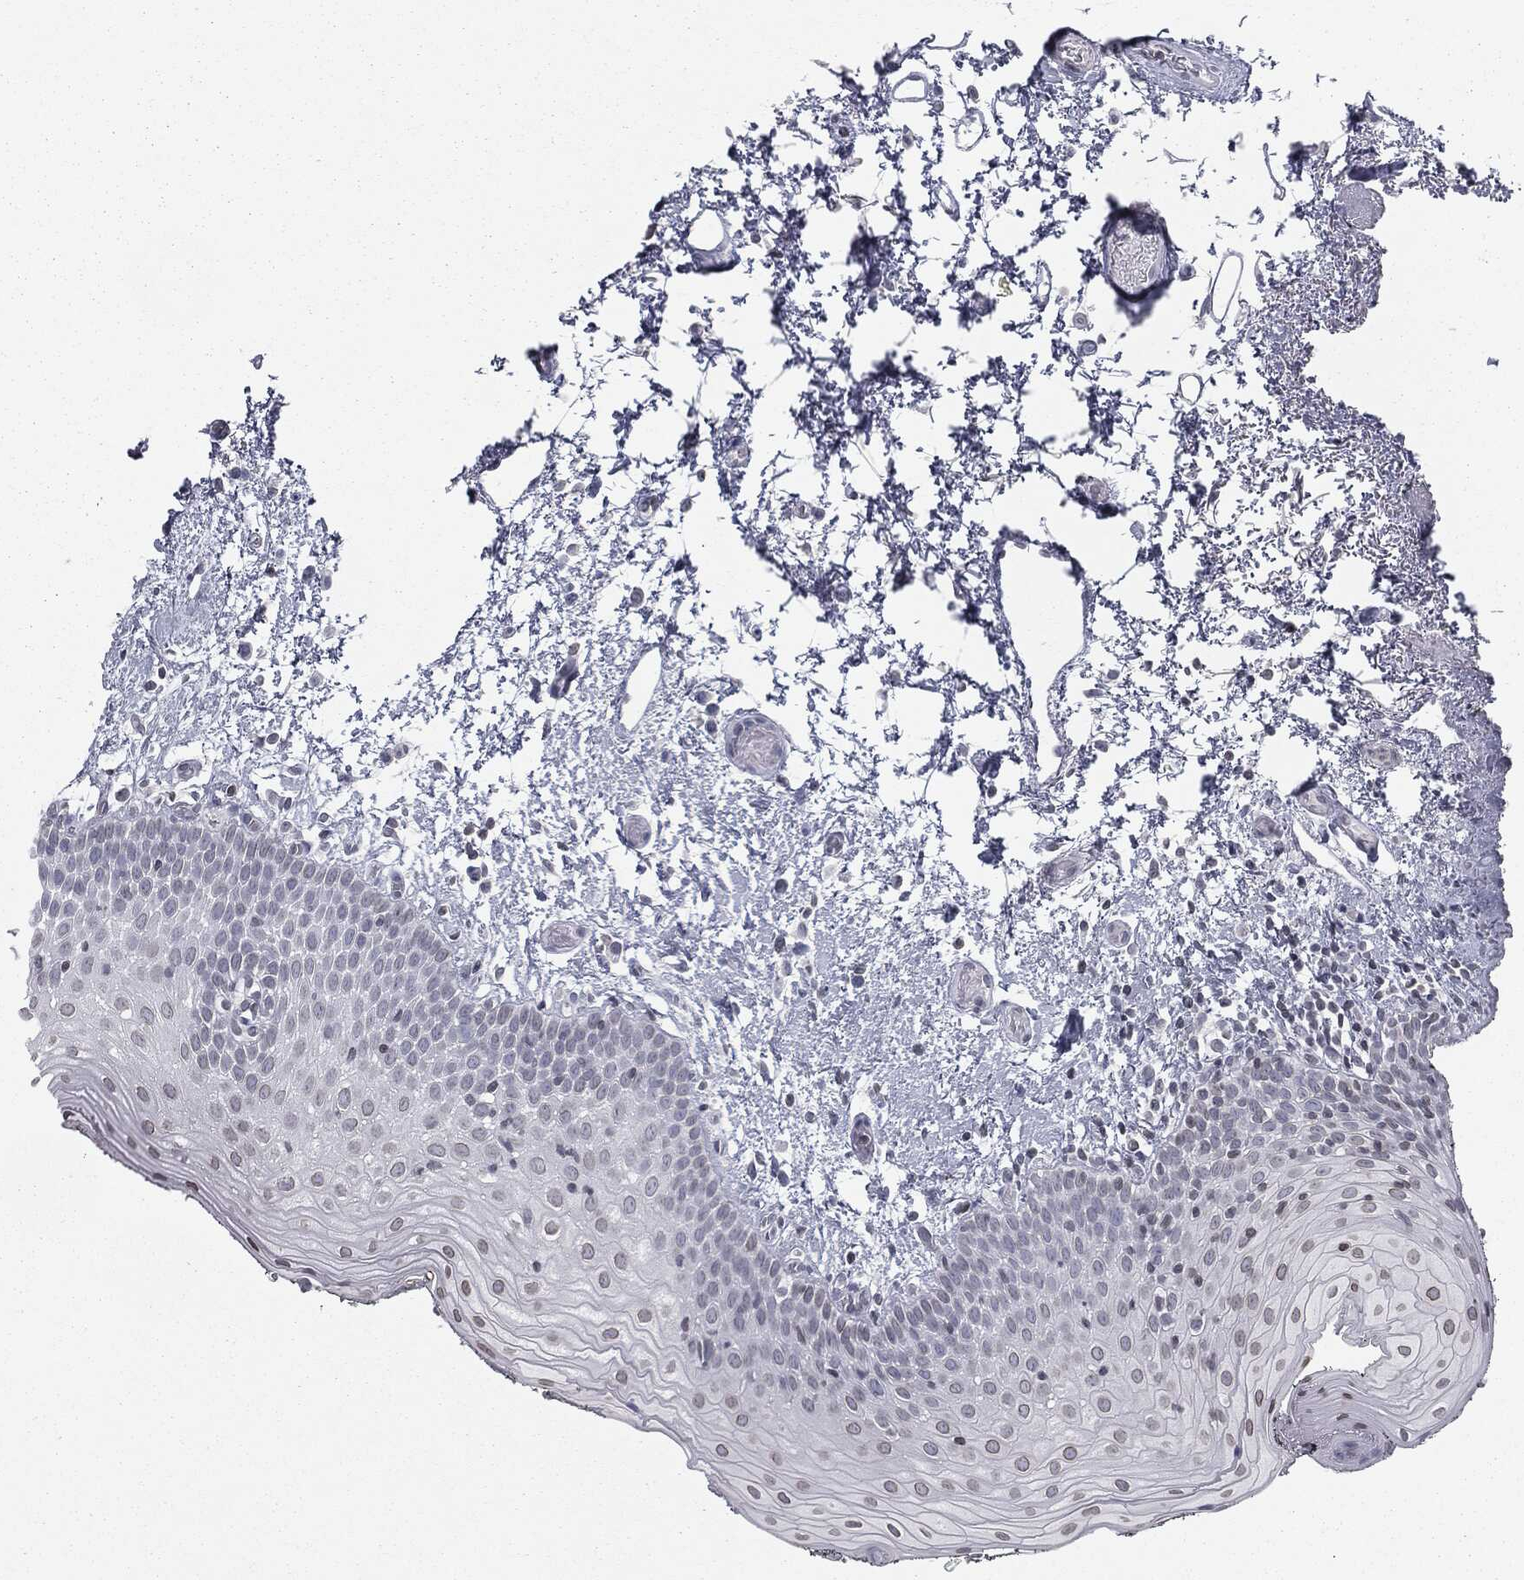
{"staining": {"intensity": "negative", "quantity": "none", "location": "none"}, "tissue": "oral mucosa", "cell_type": "Squamous epithelial cells", "image_type": "normal", "snomed": [{"axis": "morphology", "description": "Normal tissue, NOS"}, {"axis": "morphology", "description": "Squamous cell carcinoma, NOS"}, {"axis": "topography", "description": "Oral tissue"}, {"axis": "topography", "description": "Tounge, NOS"}, {"axis": "topography", "description": "Head-Neck"}], "caption": "This image is of unremarkable oral mucosa stained with immunohistochemistry (IHC) to label a protein in brown with the nuclei are counter-stained blue. There is no positivity in squamous epithelial cells. Nuclei are stained in blue.", "gene": "ALDOB", "patient": {"sex": "female", "age": 80}}